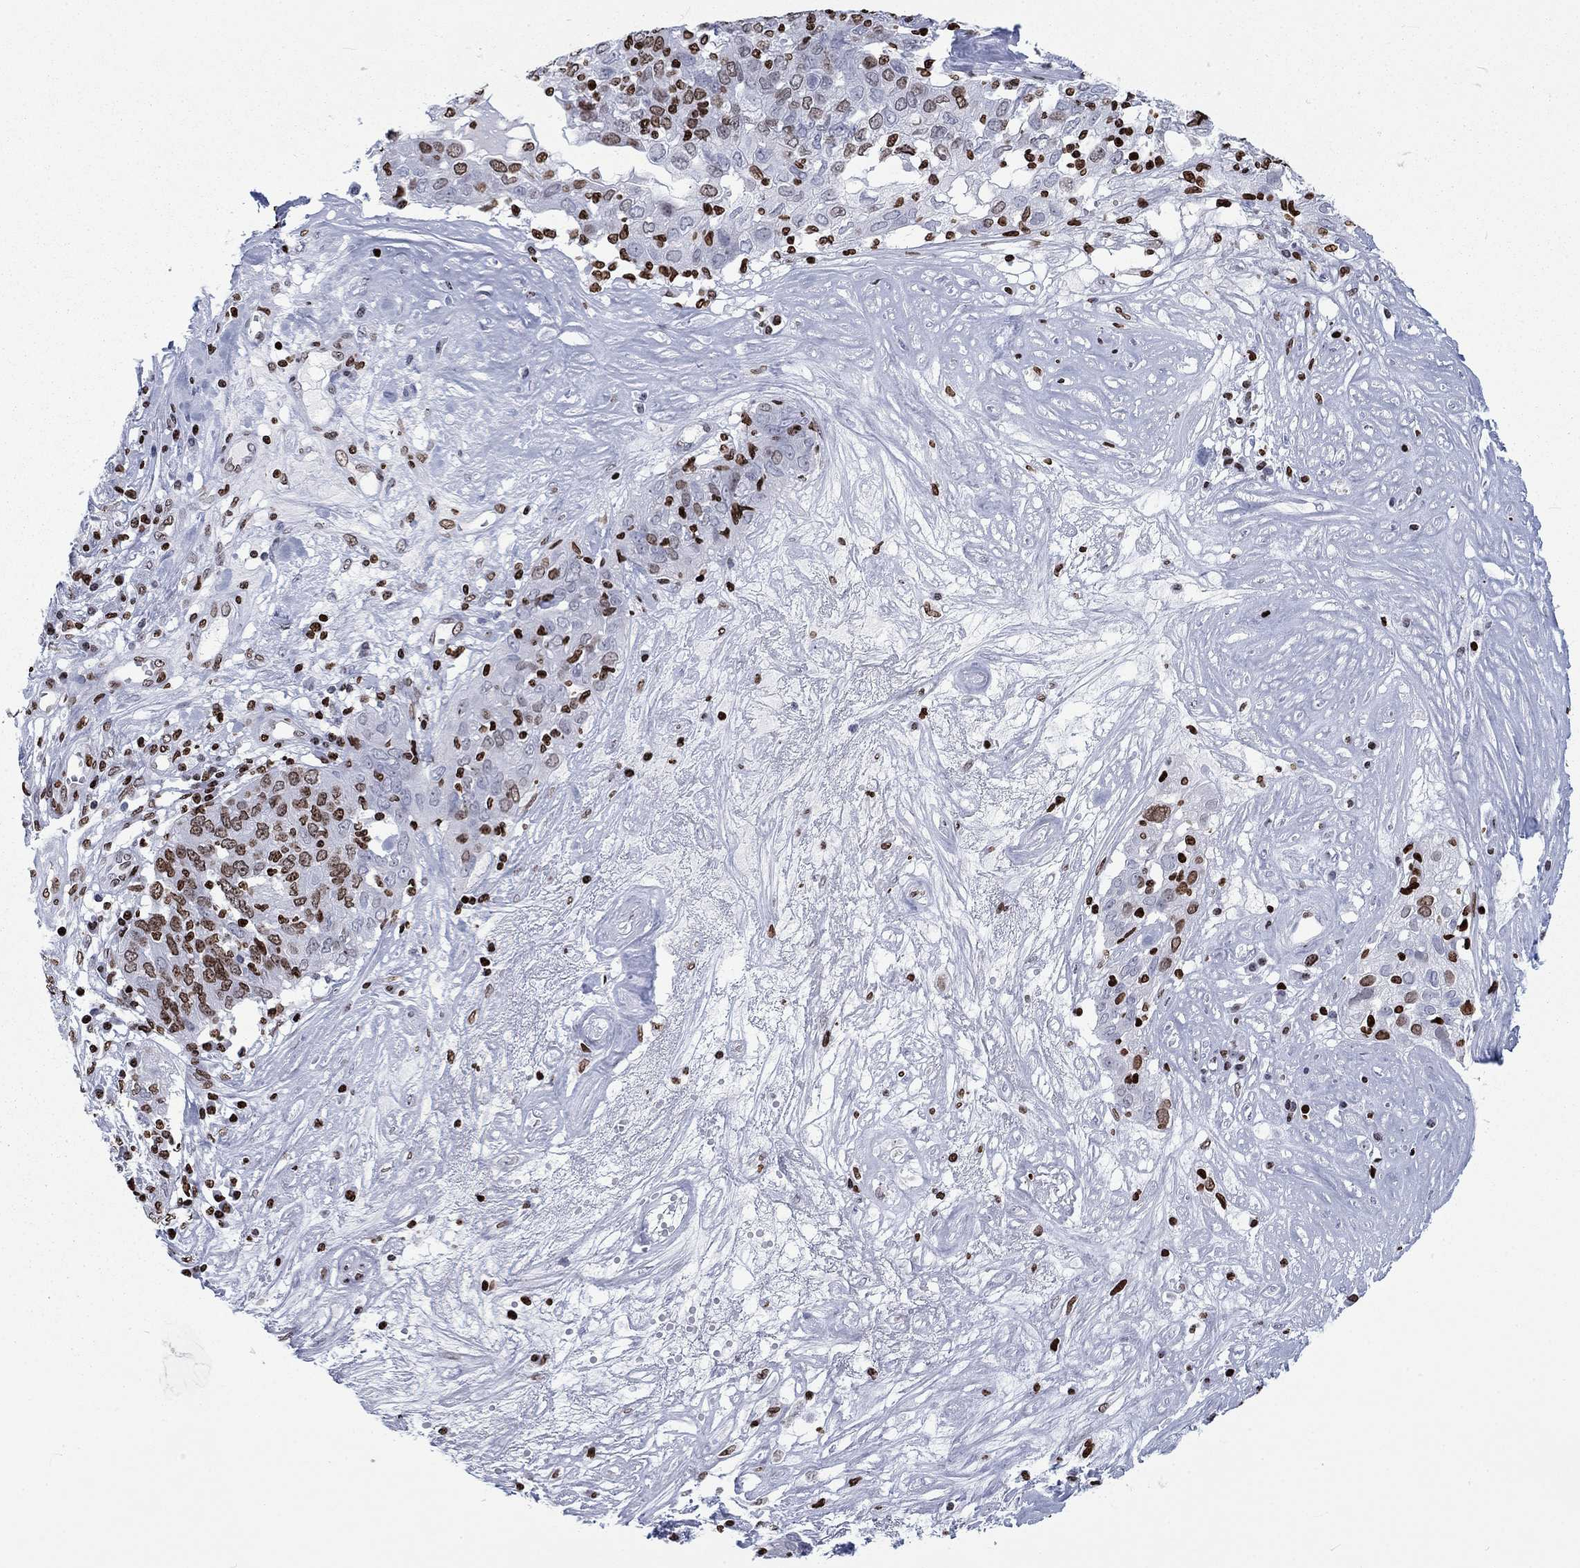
{"staining": {"intensity": "moderate", "quantity": "25%-75%", "location": "nuclear"}, "tissue": "ovarian cancer", "cell_type": "Tumor cells", "image_type": "cancer", "snomed": [{"axis": "morphology", "description": "Carcinoma, endometroid"}, {"axis": "topography", "description": "Ovary"}], "caption": "Moderate nuclear expression is appreciated in about 25%-75% of tumor cells in ovarian cancer.", "gene": "H1-5", "patient": {"sex": "female", "age": 50}}